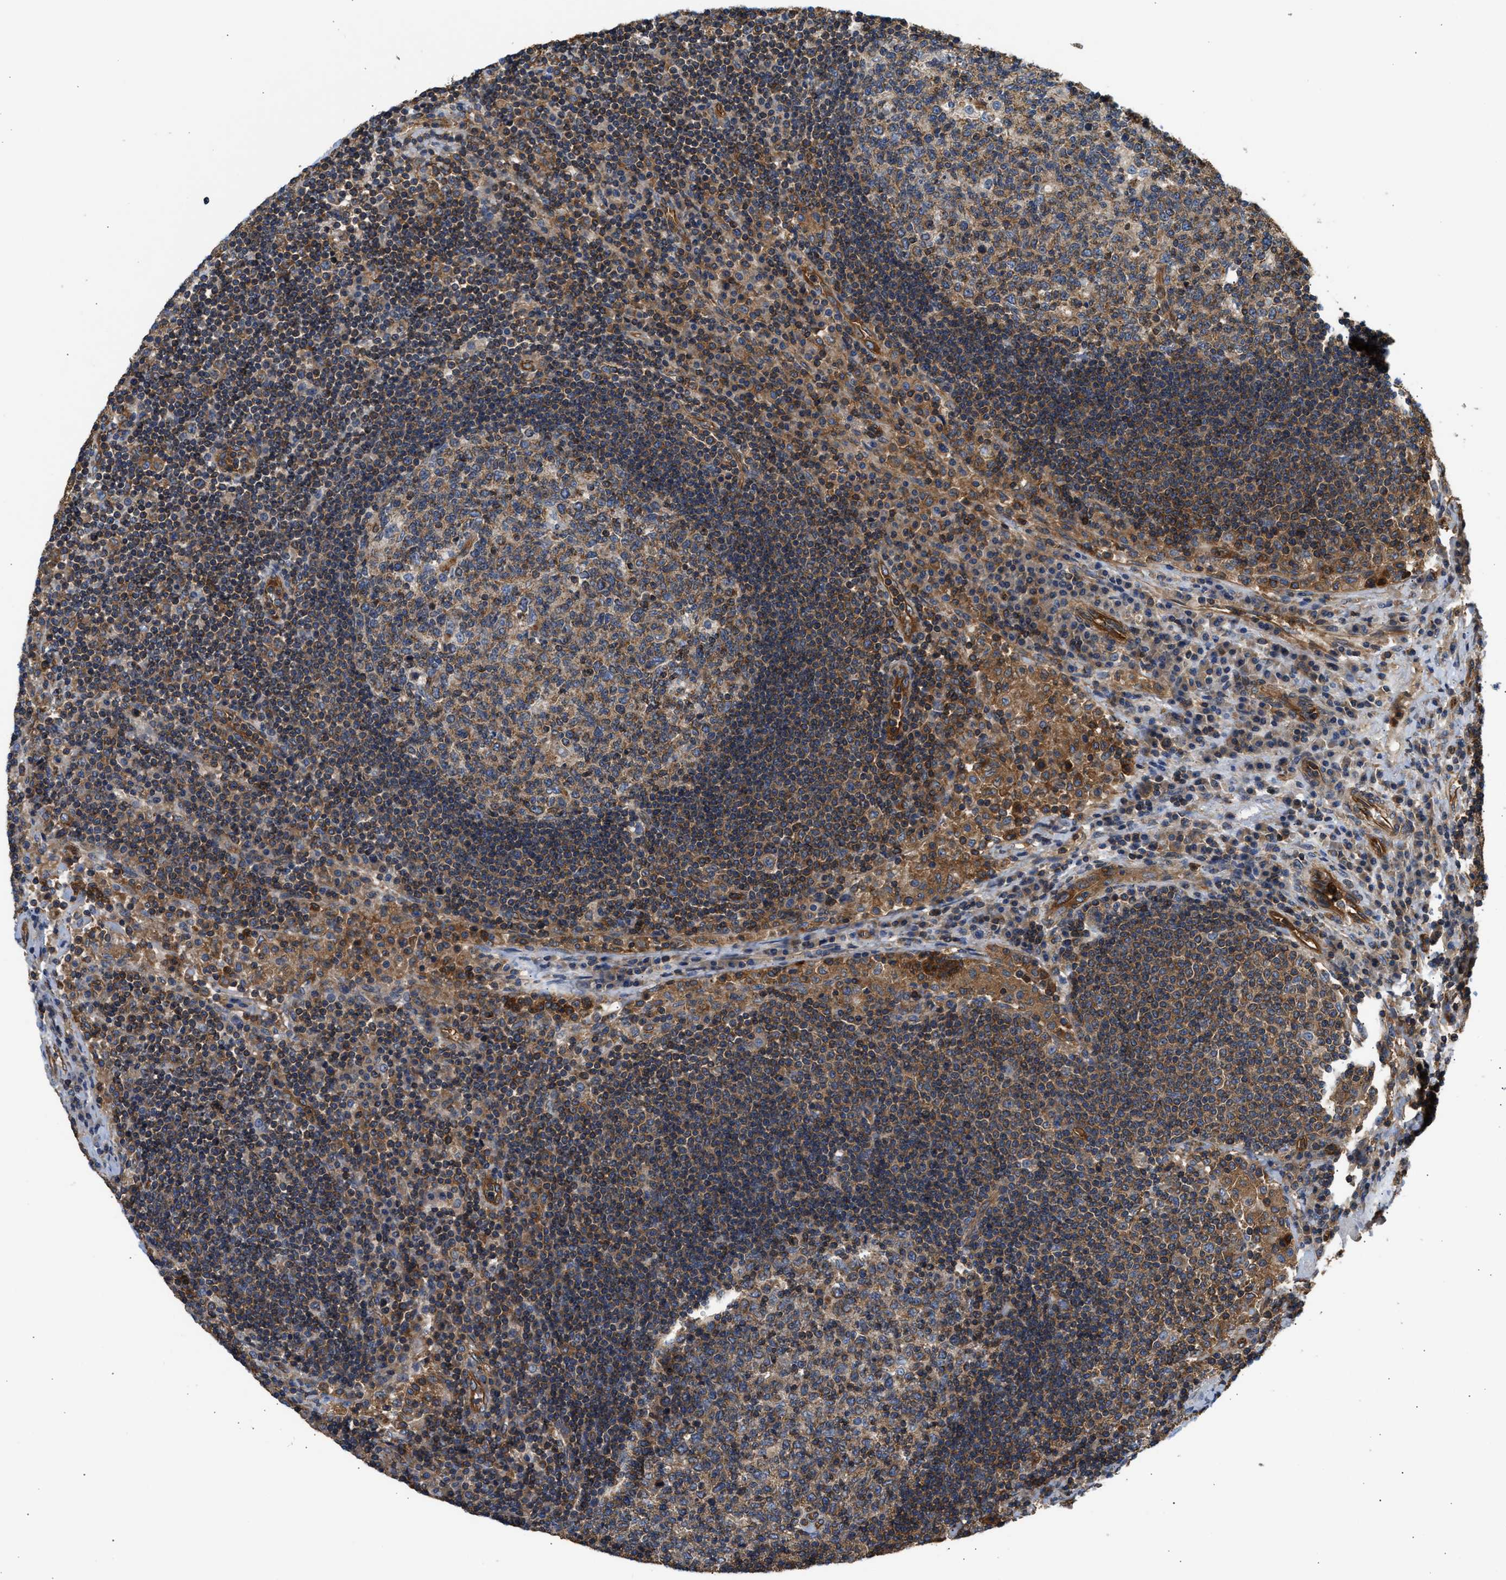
{"staining": {"intensity": "moderate", "quantity": ">75%", "location": "cytoplasmic/membranous"}, "tissue": "lymph node", "cell_type": "Germinal center cells", "image_type": "normal", "snomed": [{"axis": "morphology", "description": "Normal tissue, NOS"}, {"axis": "topography", "description": "Lymph node"}], "caption": "Protein expression analysis of benign lymph node demonstrates moderate cytoplasmic/membranous staining in approximately >75% of germinal center cells.", "gene": "SAMD9L", "patient": {"sex": "female", "age": 53}}